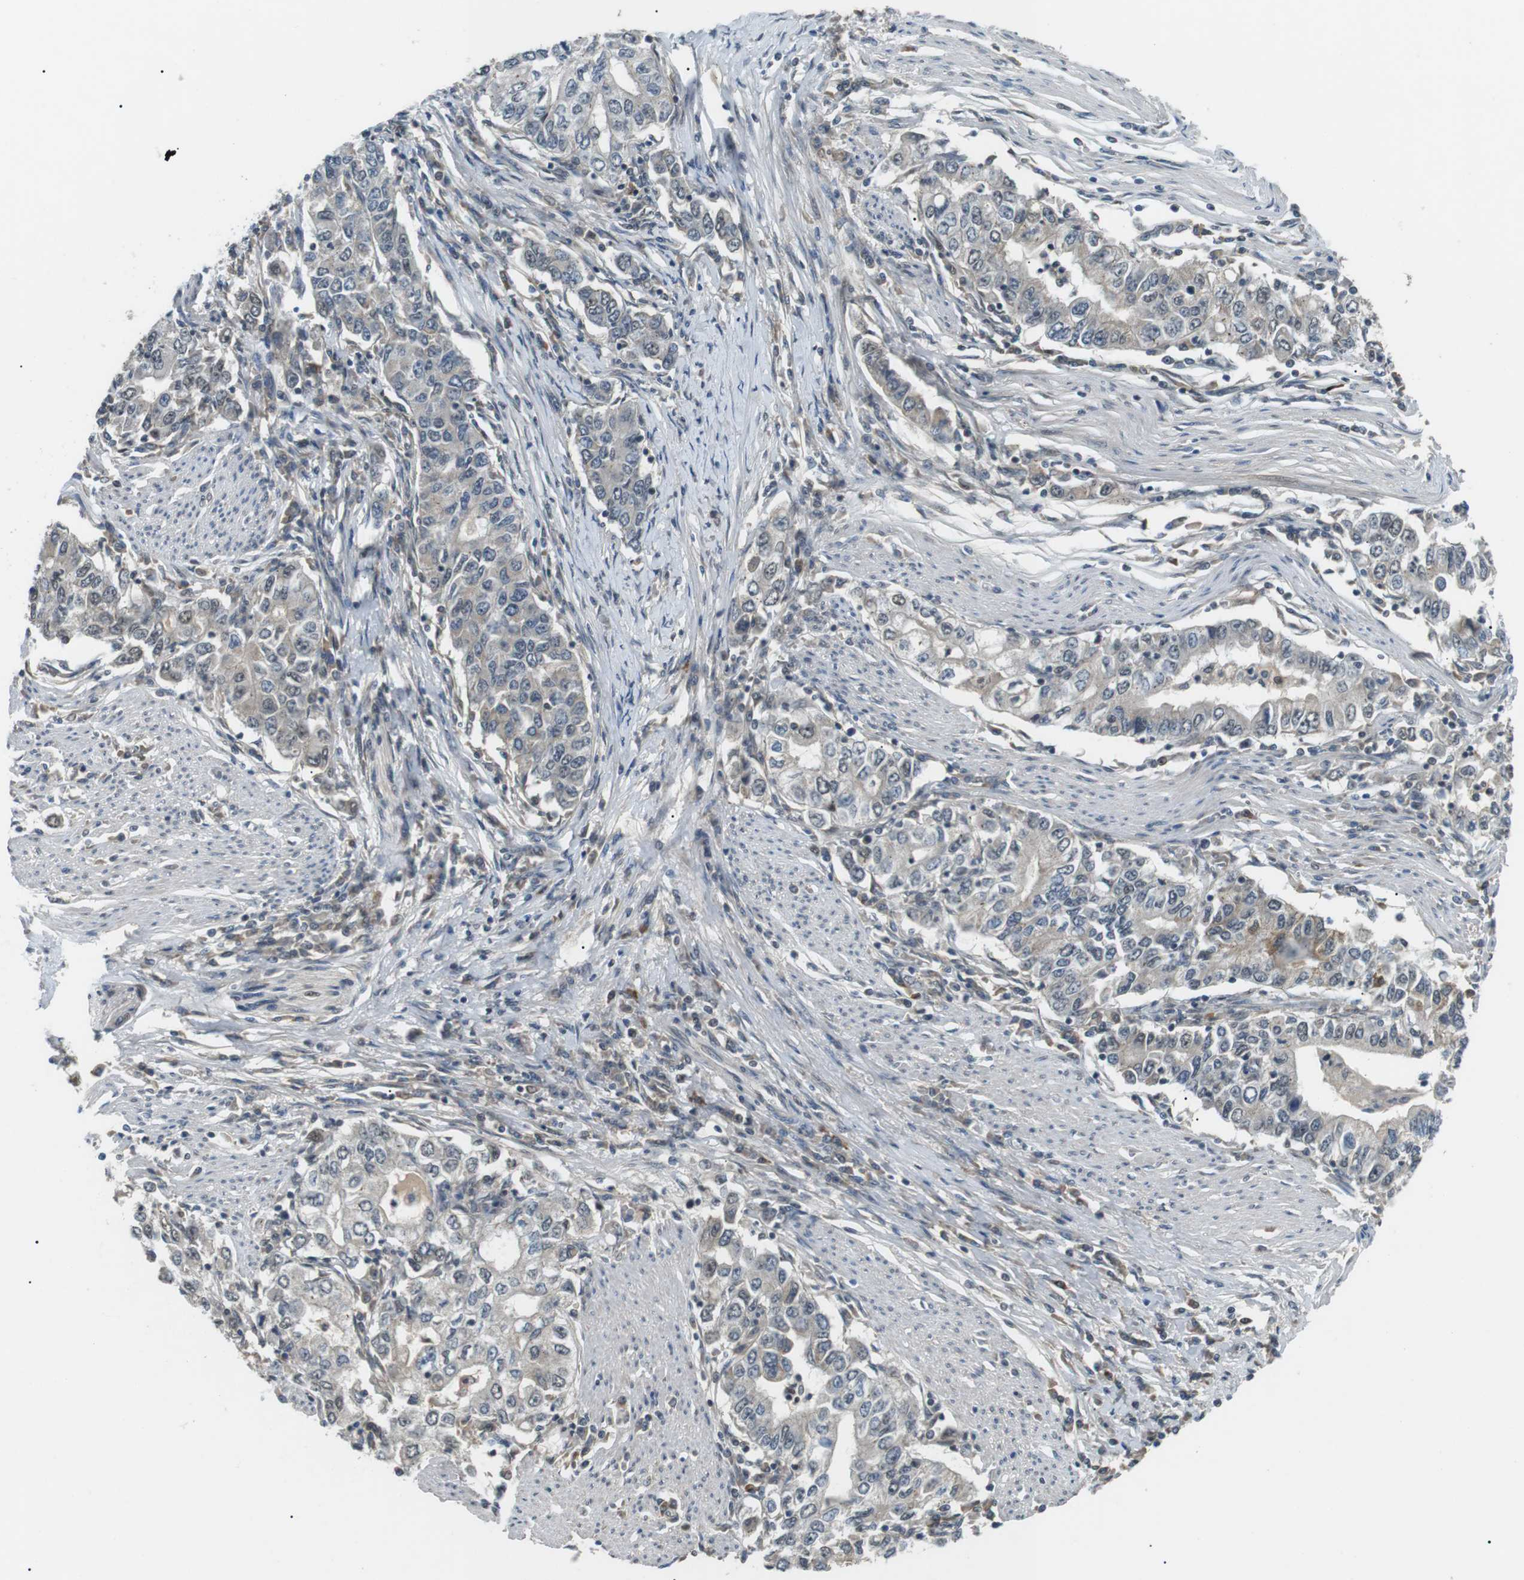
{"staining": {"intensity": "weak", "quantity": "<25%", "location": "nuclear"}, "tissue": "stomach cancer", "cell_type": "Tumor cells", "image_type": "cancer", "snomed": [{"axis": "morphology", "description": "Adenocarcinoma, NOS"}, {"axis": "topography", "description": "Stomach, lower"}], "caption": "The photomicrograph shows no staining of tumor cells in stomach adenocarcinoma.", "gene": "ORAI3", "patient": {"sex": "female", "age": 72}}